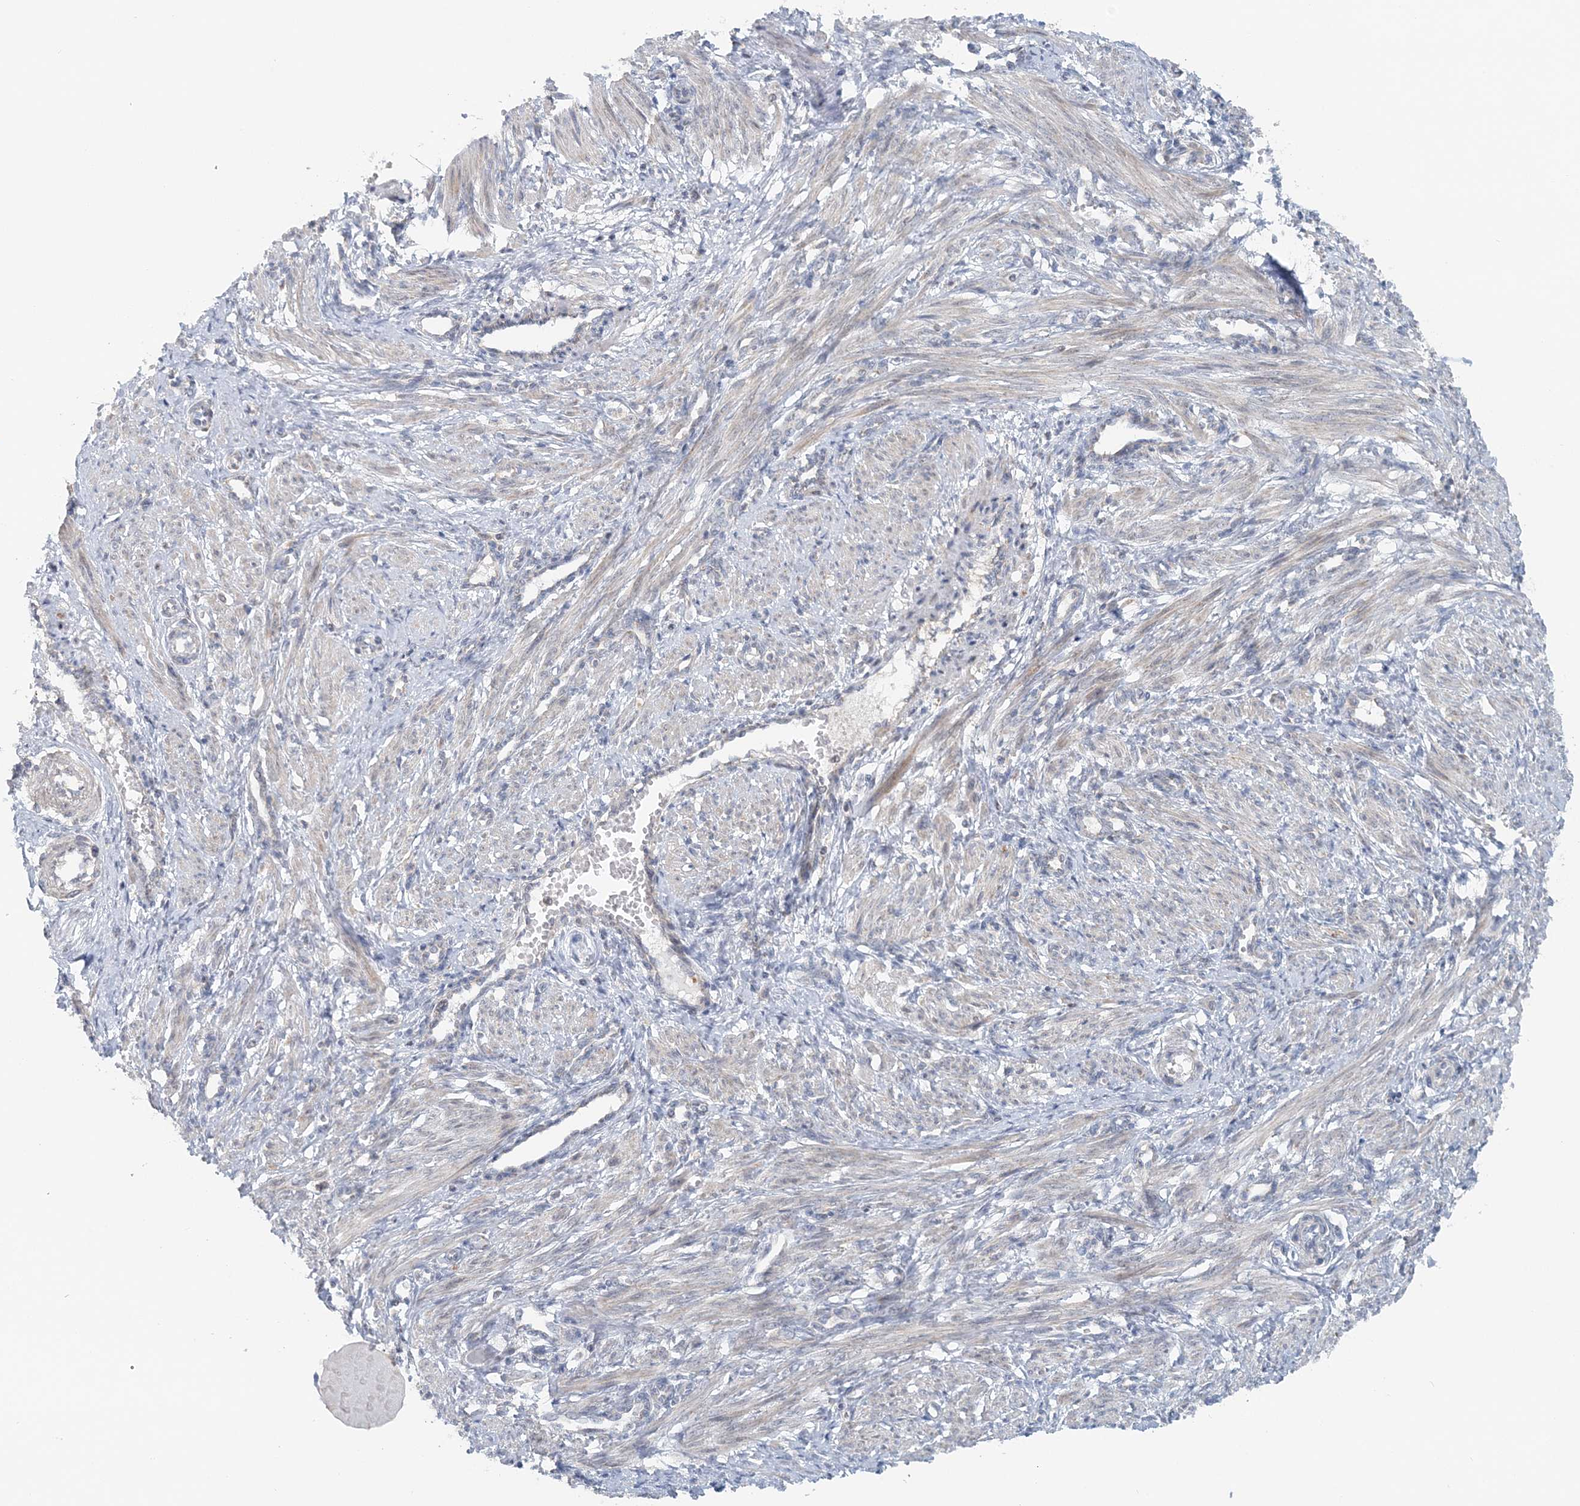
{"staining": {"intensity": "weak", "quantity": "25%-75%", "location": "cytoplasmic/membranous"}, "tissue": "smooth muscle", "cell_type": "Smooth muscle cells", "image_type": "normal", "snomed": [{"axis": "morphology", "description": "Normal tissue, NOS"}, {"axis": "topography", "description": "Endometrium"}], "caption": "Protein analysis of normal smooth muscle reveals weak cytoplasmic/membranous positivity in about 25%-75% of smooth muscle cells. Nuclei are stained in blue.", "gene": "RNF150", "patient": {"sex": "female", "age": 33}}